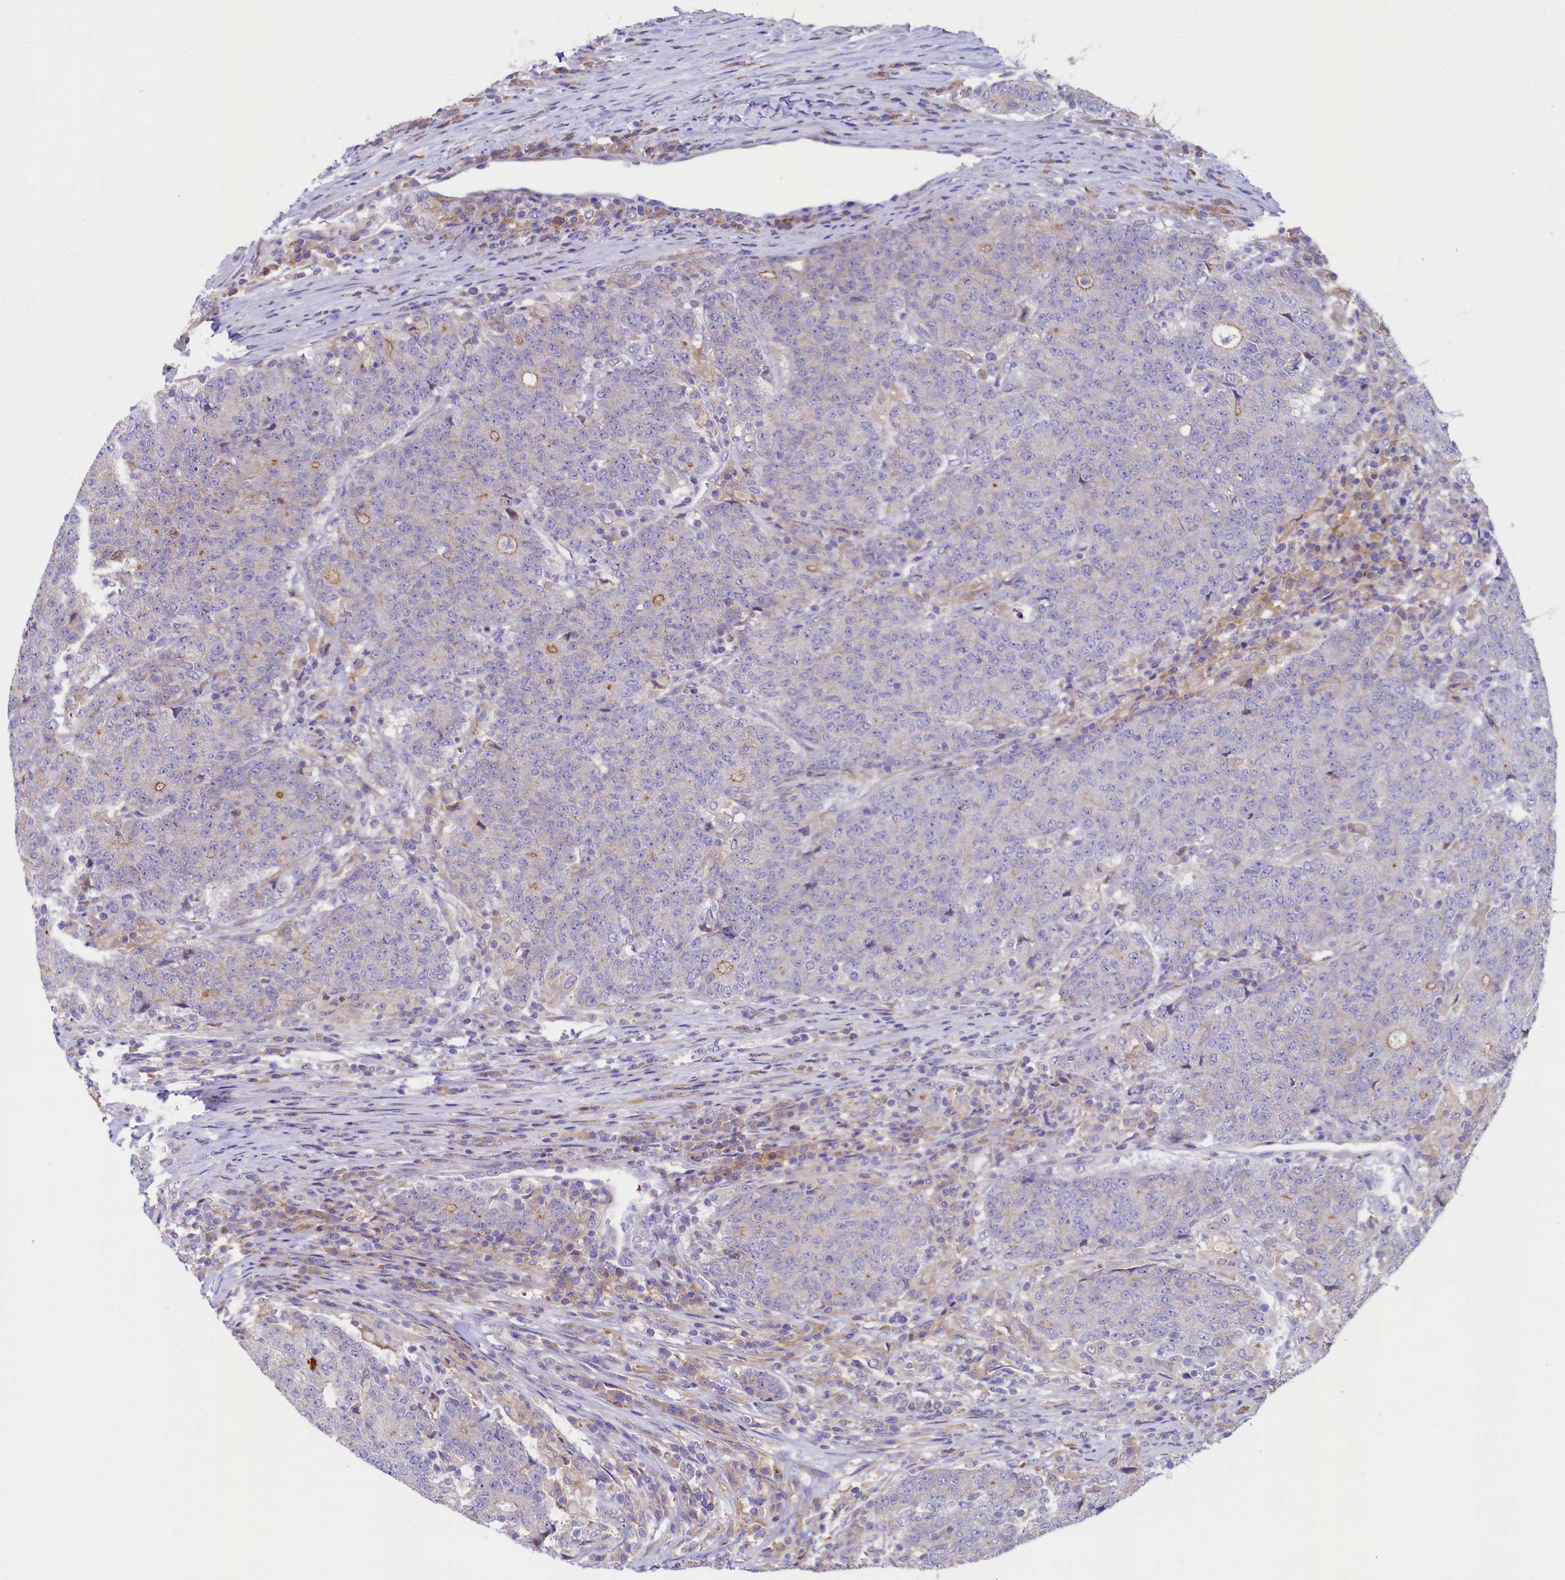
{"staining": {"intensity": "negative", "quantity": "none", "location": "none"}, "tissue": "colorectal cancer", "cell_type": "Tumor cells", "image_type": "cancer", "snomed": [{"axis": "morphology", "description": "Adenocarcinoma, NOS"}, {"axis": "topography", "description": "Colon"}], "caption": "Tumor cells are negative for brown protein staining in colorectal adenocarcinoma. Brightfield microscopy of immunohistochemistry stained with DAB (brown) and hematoxylin (blue), captured at high magnification.", "gene": "HPS6", "patient": {"sex": "female", "age": 75}}